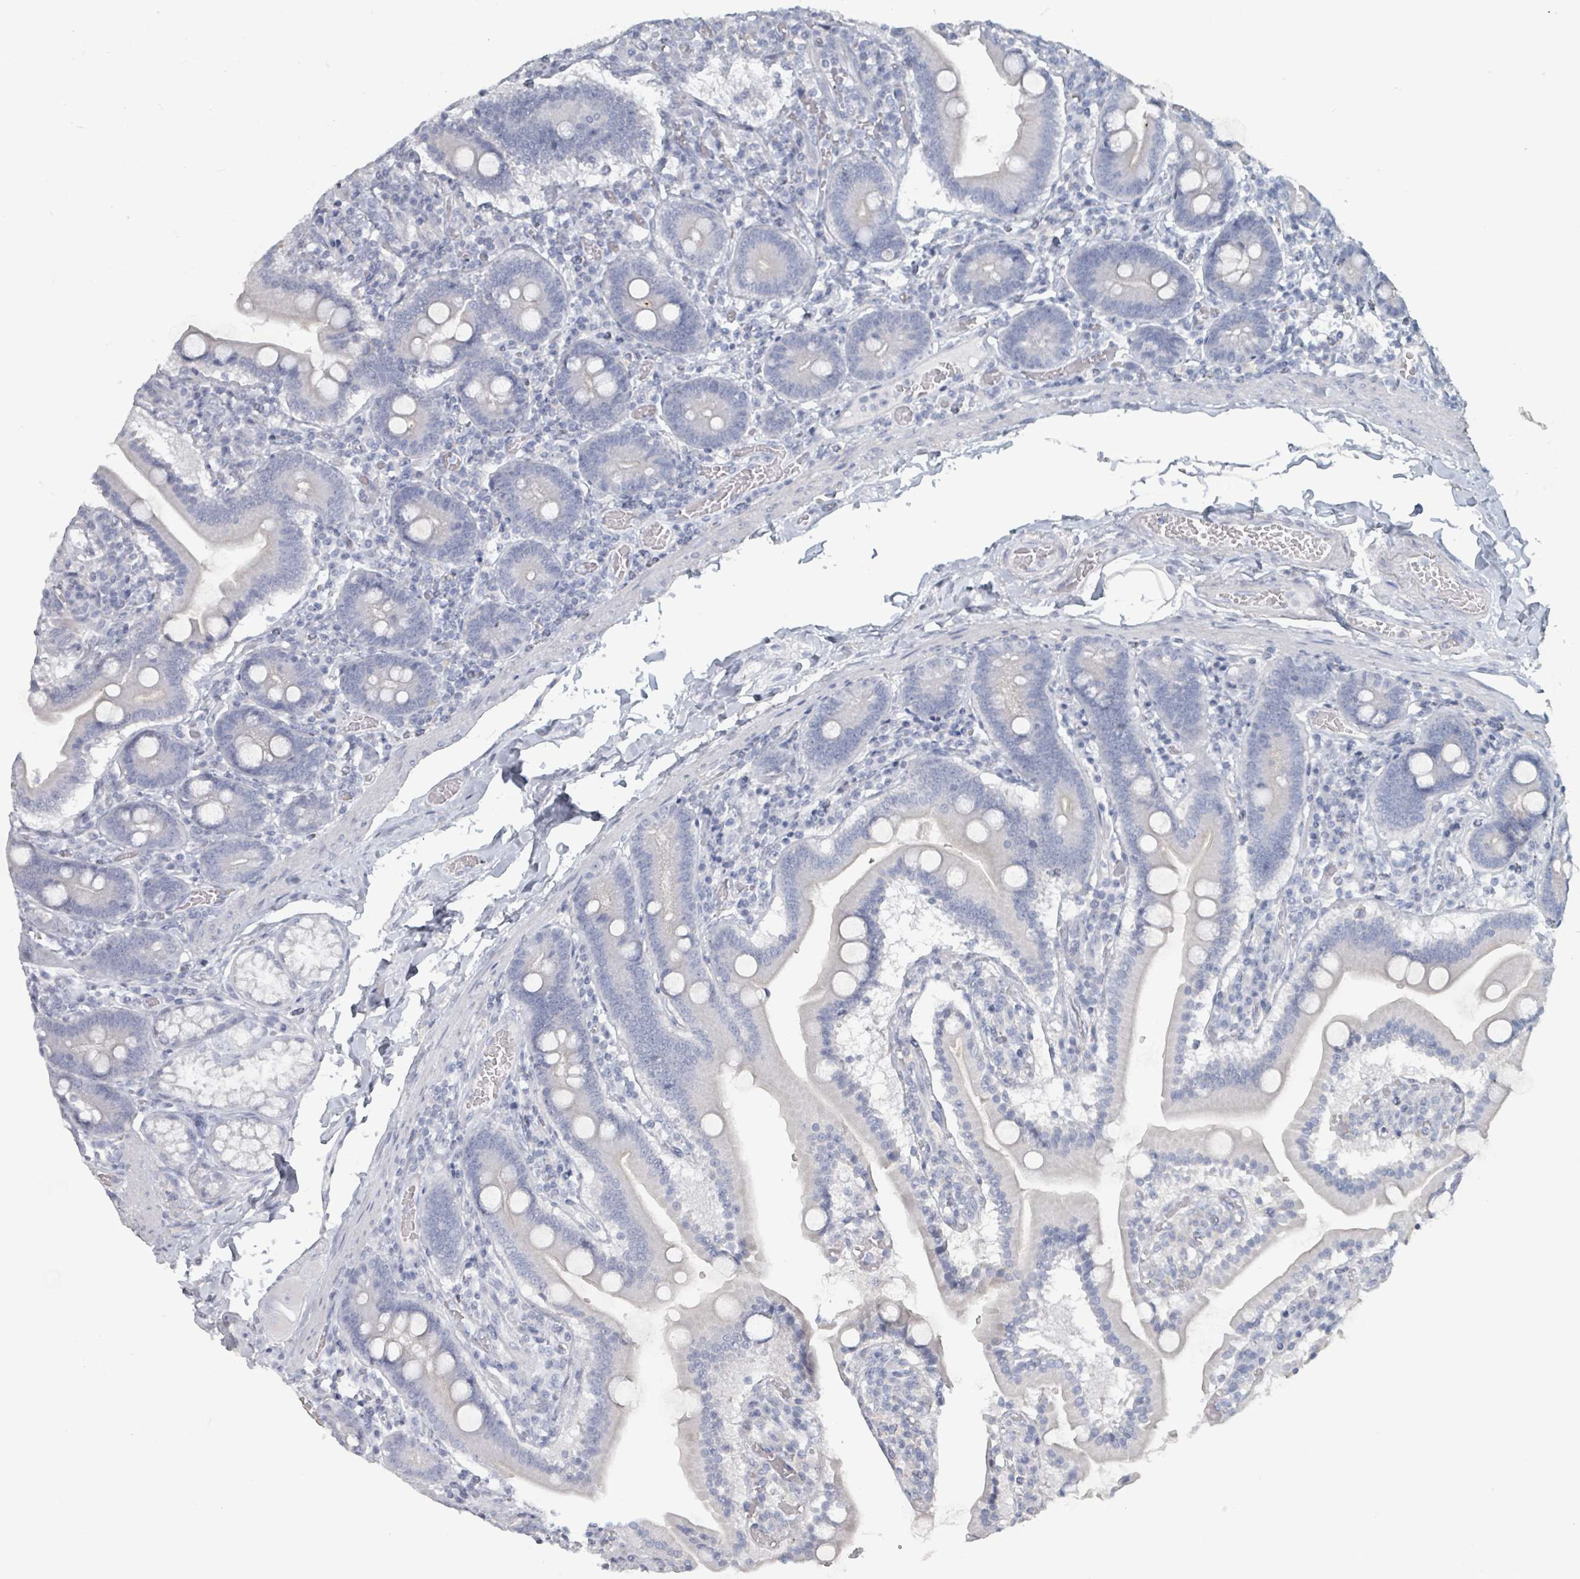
{"staining": {"intensity": "negative", "quantity": "none", "location": "none"}, "tissue": "duodenum", "cell_type": "Glandular cells", "image_type": "normal", "snomed": [{"axis": "morphology", "description": "Normal tissue, NOS"}, {"axis": "topography", "description": "Duodenum"}], "caption": "DAB immunohistochemical staining of unremarkable duodenum displays no significant positivity in glandular cells.", "gene": "HEATR5A", "patient": {"sex": "male", "age": 55}}